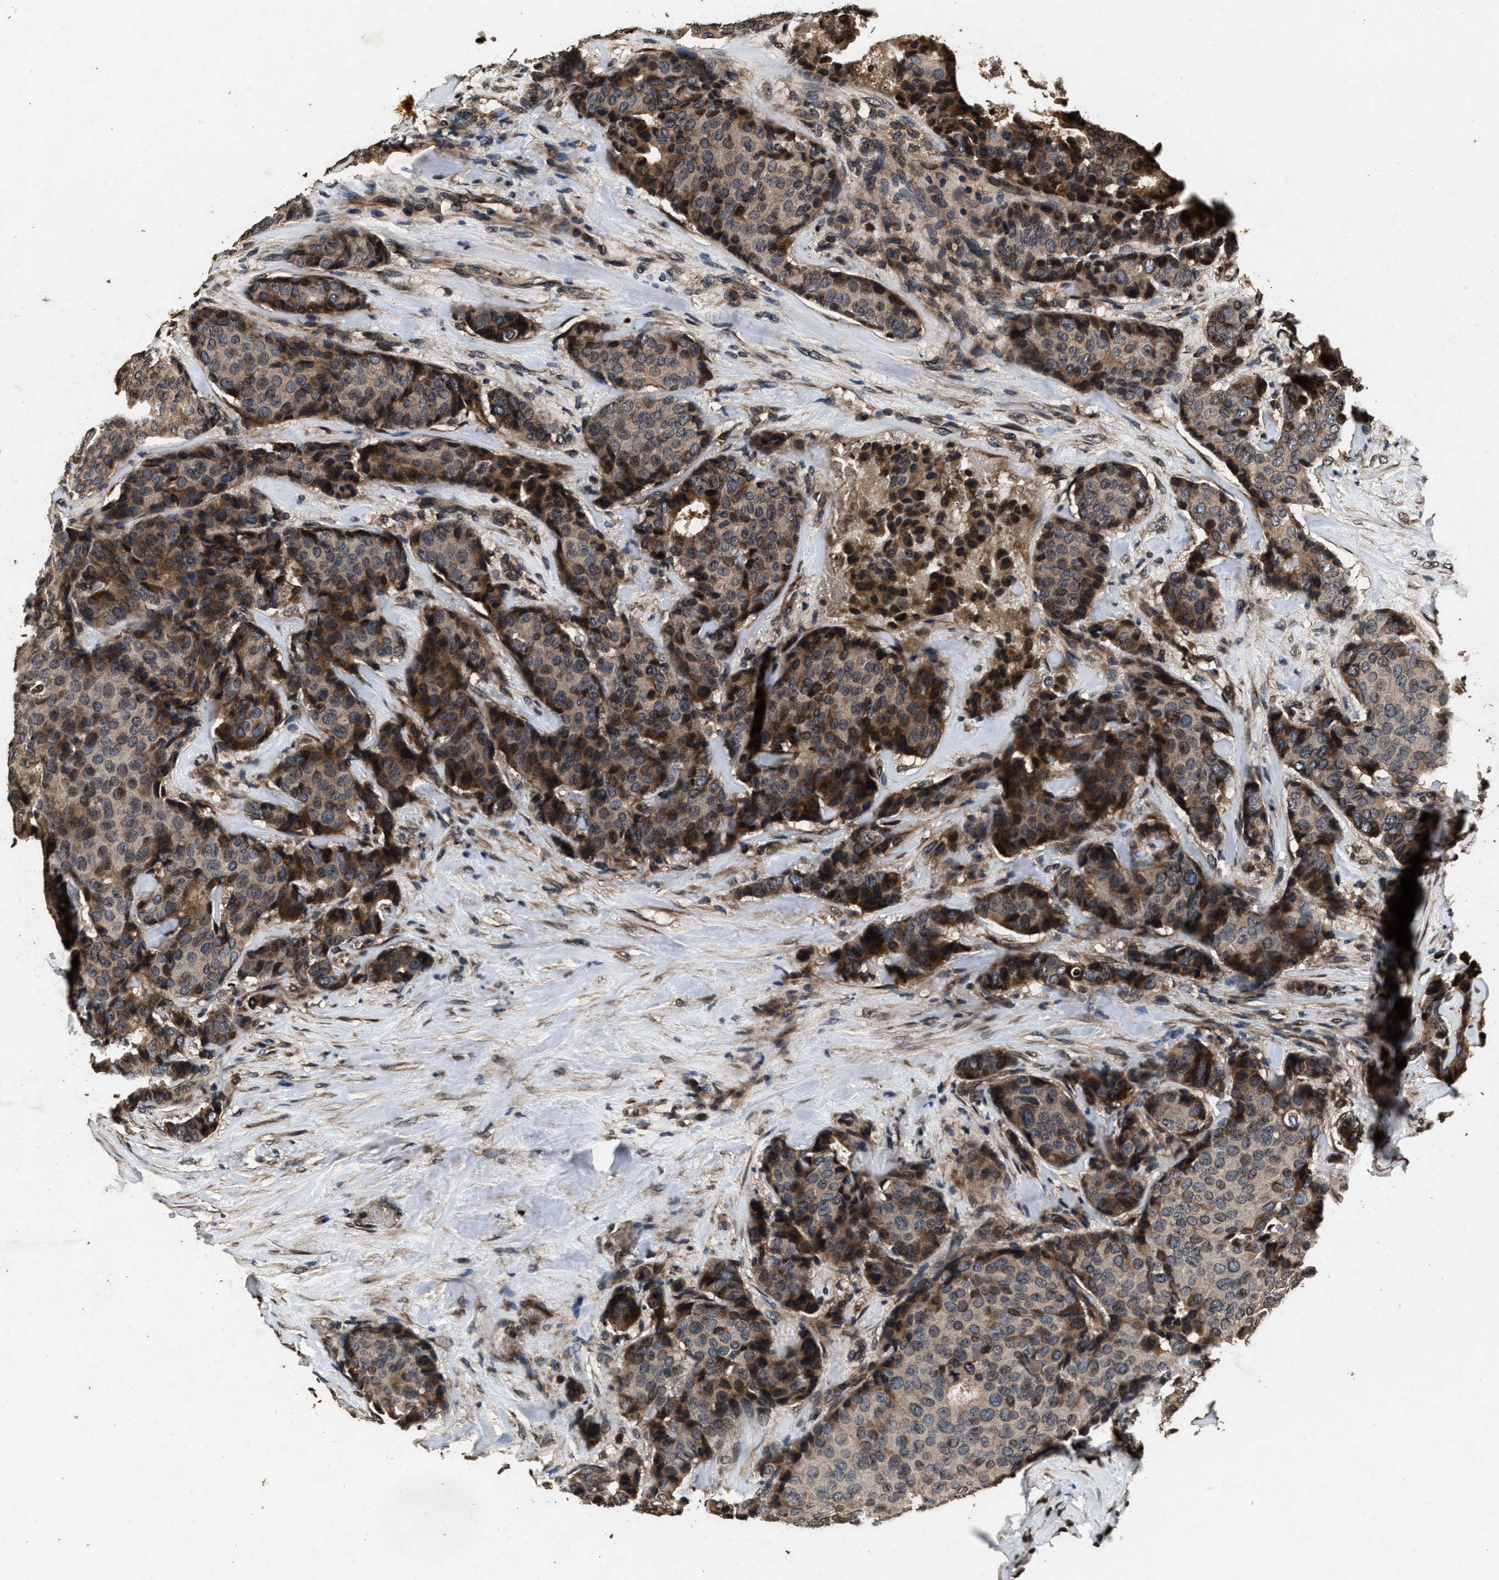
{"staining": {"intensity": "strong", "quantity": "<25%", "location": "cytoplasmic/membranous,nuclear"}, "tissue": "breast cancer", "cell_type": "Tumor cells", "image_type": "cancer", "snomed": [{"axis": "morphology", "description": "Duct carcinoma"}, {"axis": "topography", "description": "Breast"}], "caption": "This is a histology image of immunohistochemistry (IHC) staining of invasive ductal carcinoma (breast), which shows strong expression in the cytoplasmic/membranous and nuclear of tumor cells.", "gene": "ACCS", "patient": {"sex": "female", "age": 75}}